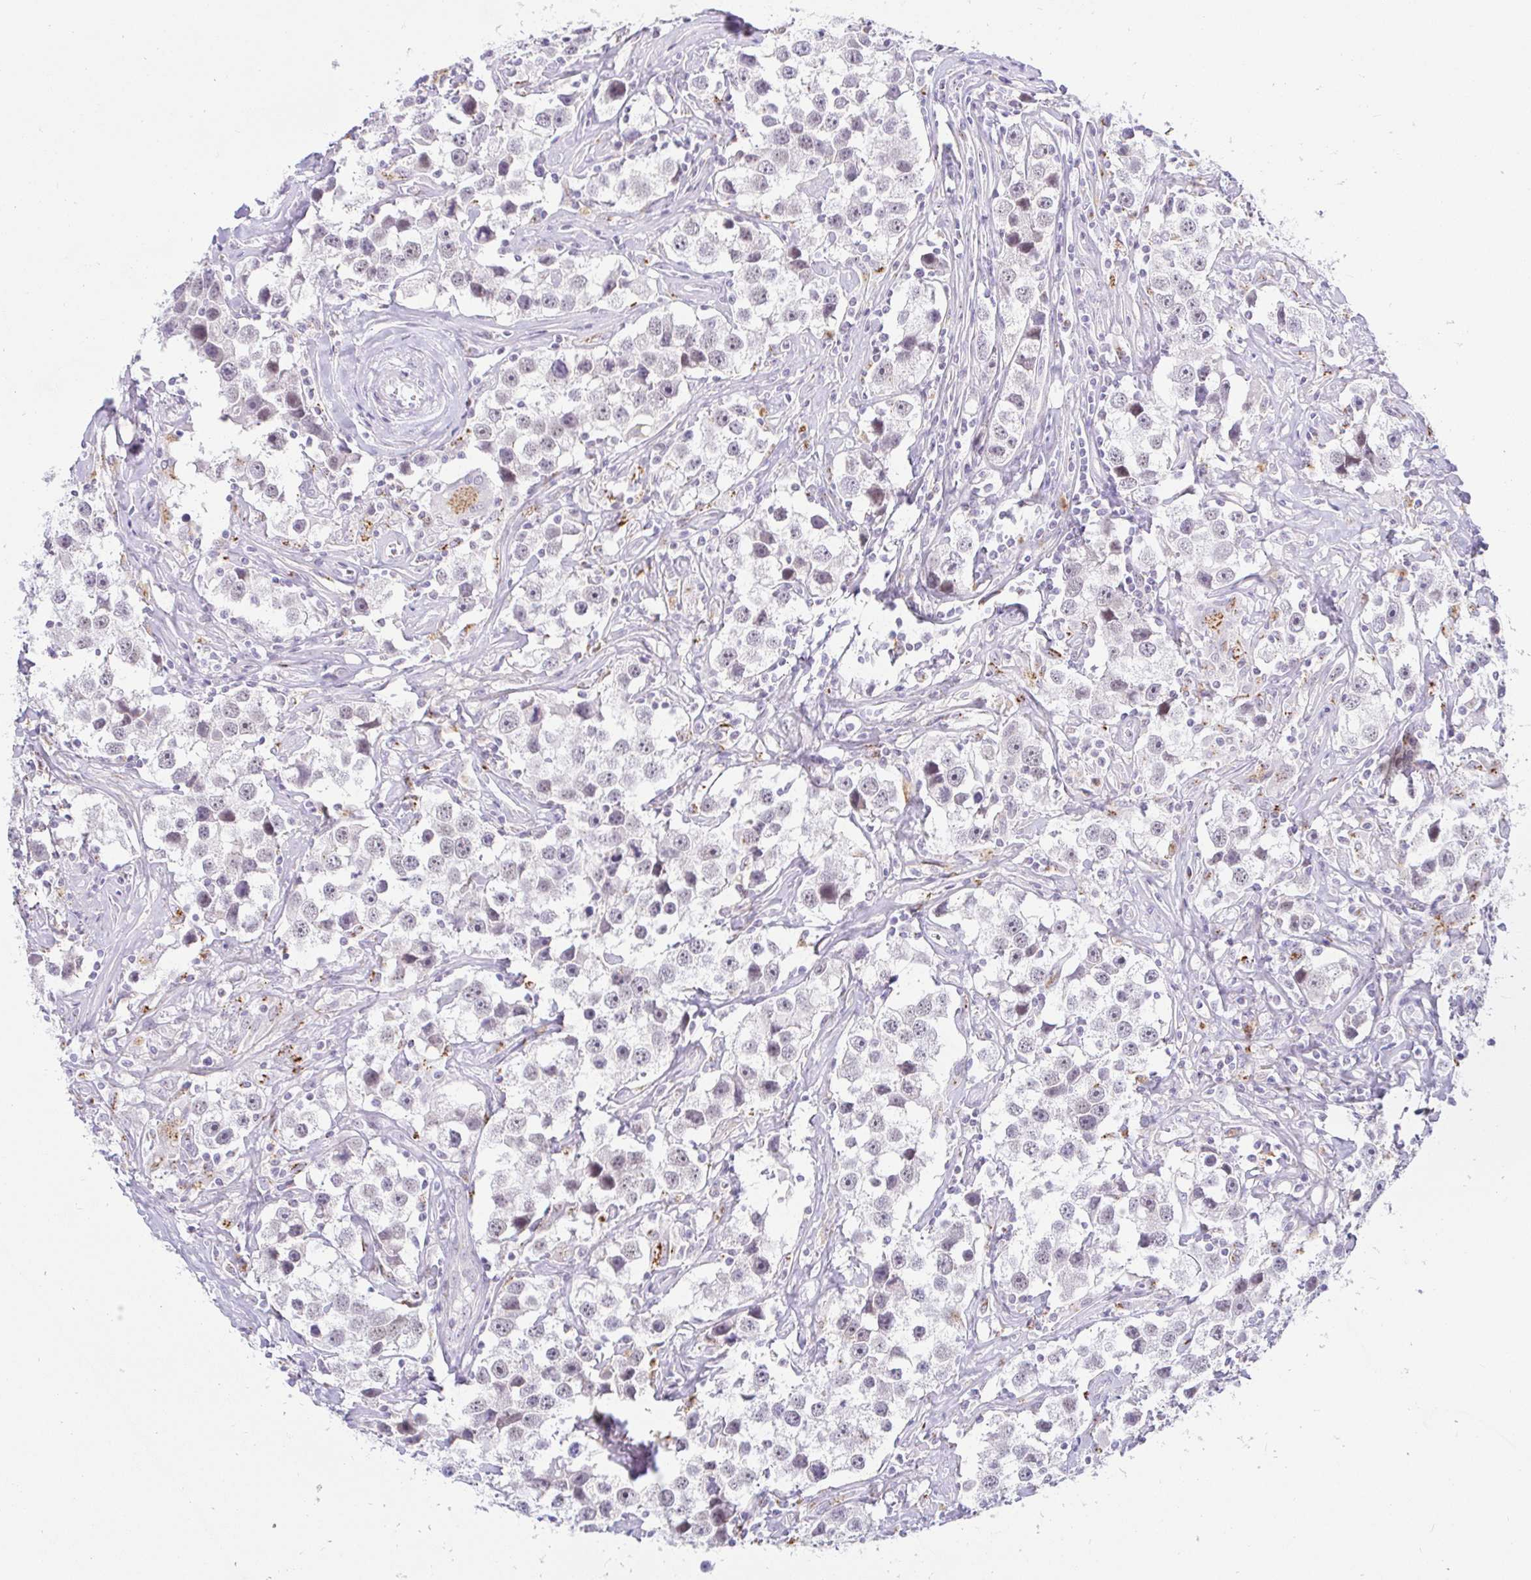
{"staining": {"intensity": "negative", "quantity": "none", "location": "none"}, "tissue": "testis cancer", "cell_type": "Tumor cells", "image_type": "cancer", "snomed": [{"axis": "morphology", "description": "Seminoma, NOS"}, {"axis": "topography", "description": "Testis"}], "caption": "A histopathology image of human seminoma (testis) is negative for staining in tumor cells. Nuclei are stained in blue.", "gene": "OR51D1", "patient": {"sex": "male", "age": 49}}